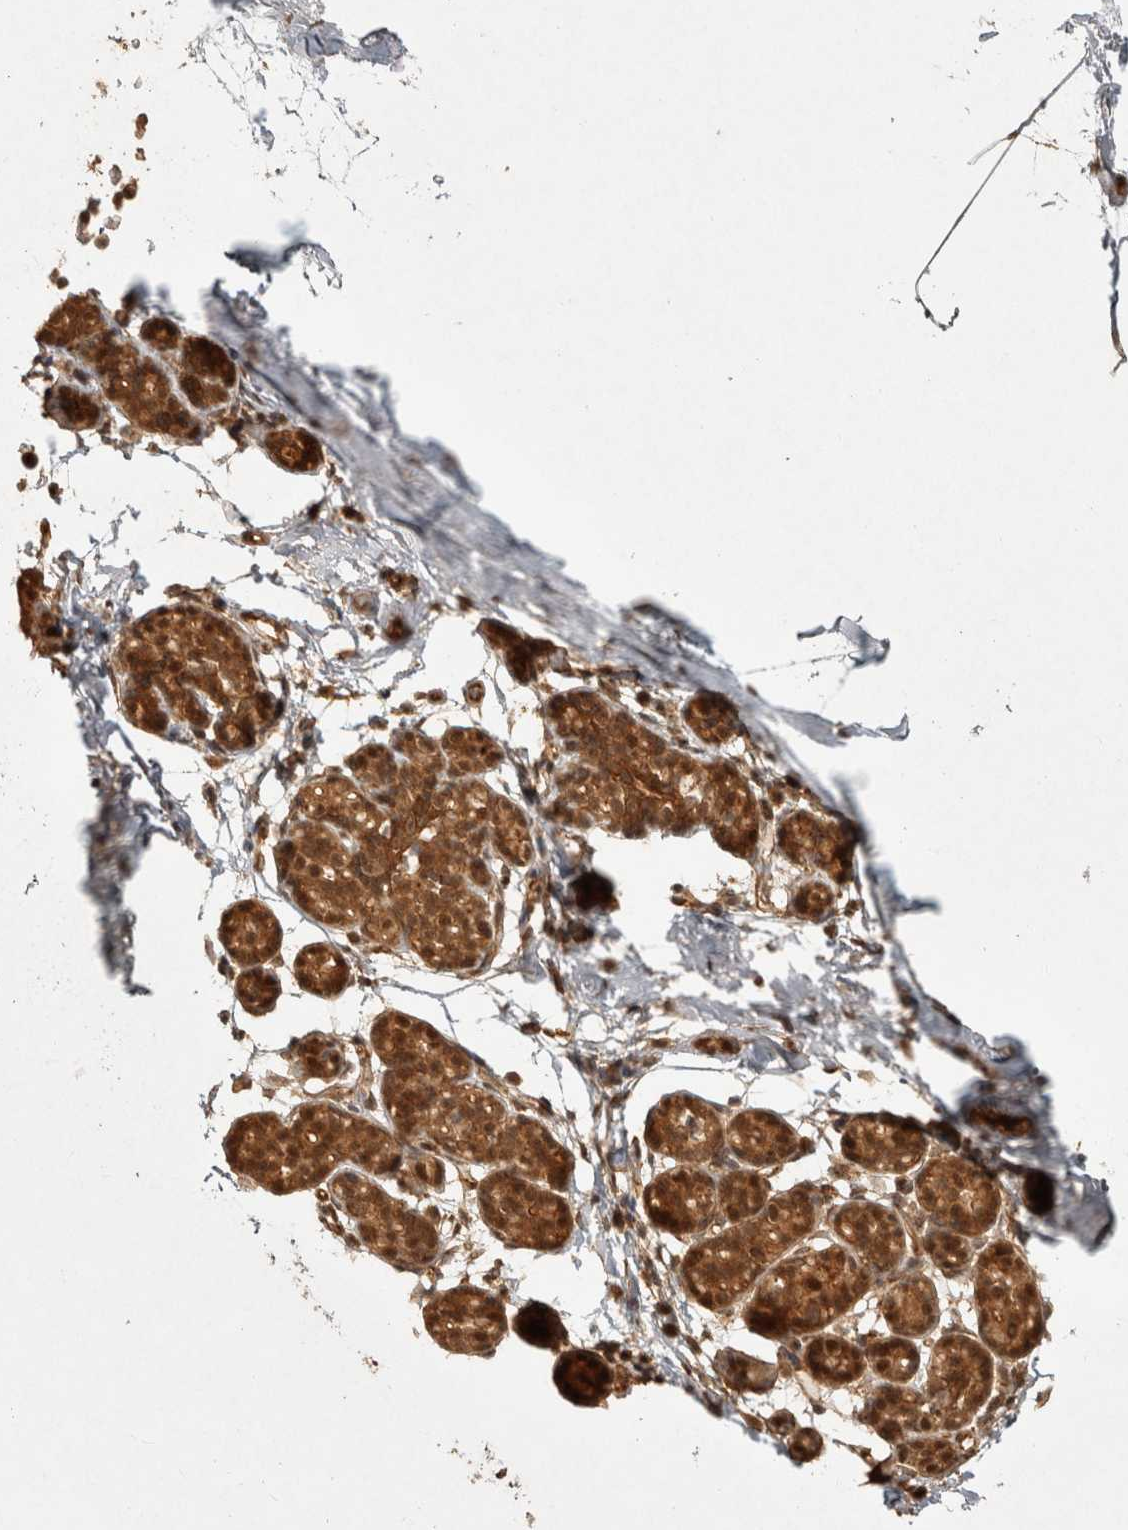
{"staining": {"intensity": "moderate", "quantity": ">75%", "location": "cytoplasmic/membranous"}, "tissue": "breast", "cell_type": "Adipocytes", "image_type": "normal", "snomed": [{"axis": "morphology", "description": "Normal tissue, NOS"}, {"axis": "topography", "description": "Breast"}], "caption": "Immunohistochemistry (IHC) (DAB) staining of normal human breast displays moderate cytoplasmic/membranous protein positivity in about >75% of adipocytes. (brown staining indicates protein expression, while blue staining denotes nuclei).", "gene": "CAMSAP2", "patient": {"sex": "female", "age": 62}}